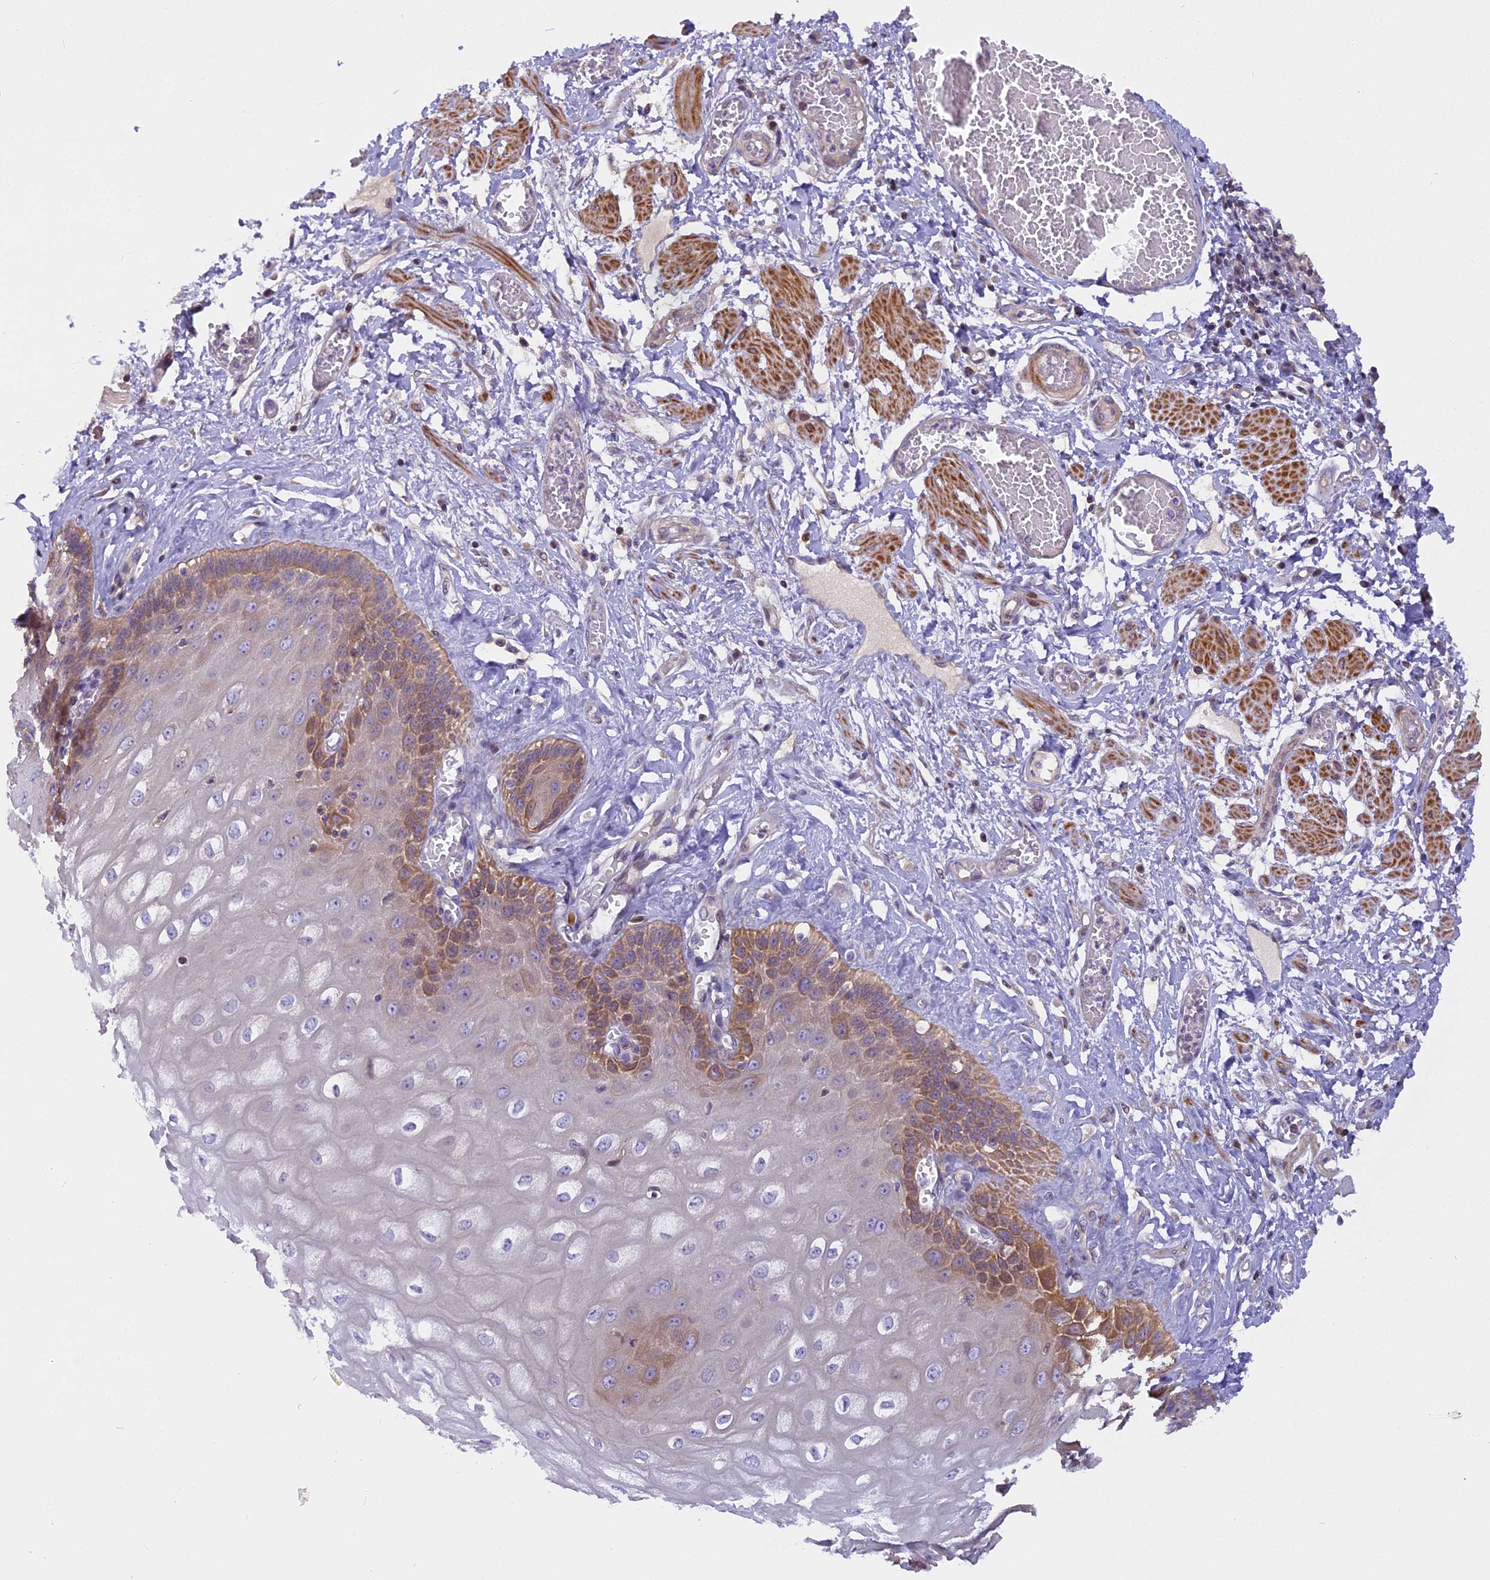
{"staining": {"intensity": "moderate", "quantity": "<25%", "location": "cytoplasmic/membranous"}, "tissue": "esophagus", "cell_type": "Squamous epithelial cells", "image_type": "normal", "snomed": [{"axis": "morphology", "description": "Normal tissue, NOS"}, {"axis": "topography", "description": "Esophagus"}], "caption": "The photomicrograph exhibits a brown stain indicating the presence of a protein in the cytoplasmic/membranous of squamous epithelial cells in esophagus.", "gene": "FAM98C", "patient": {"sex": "male", "age": 60}}